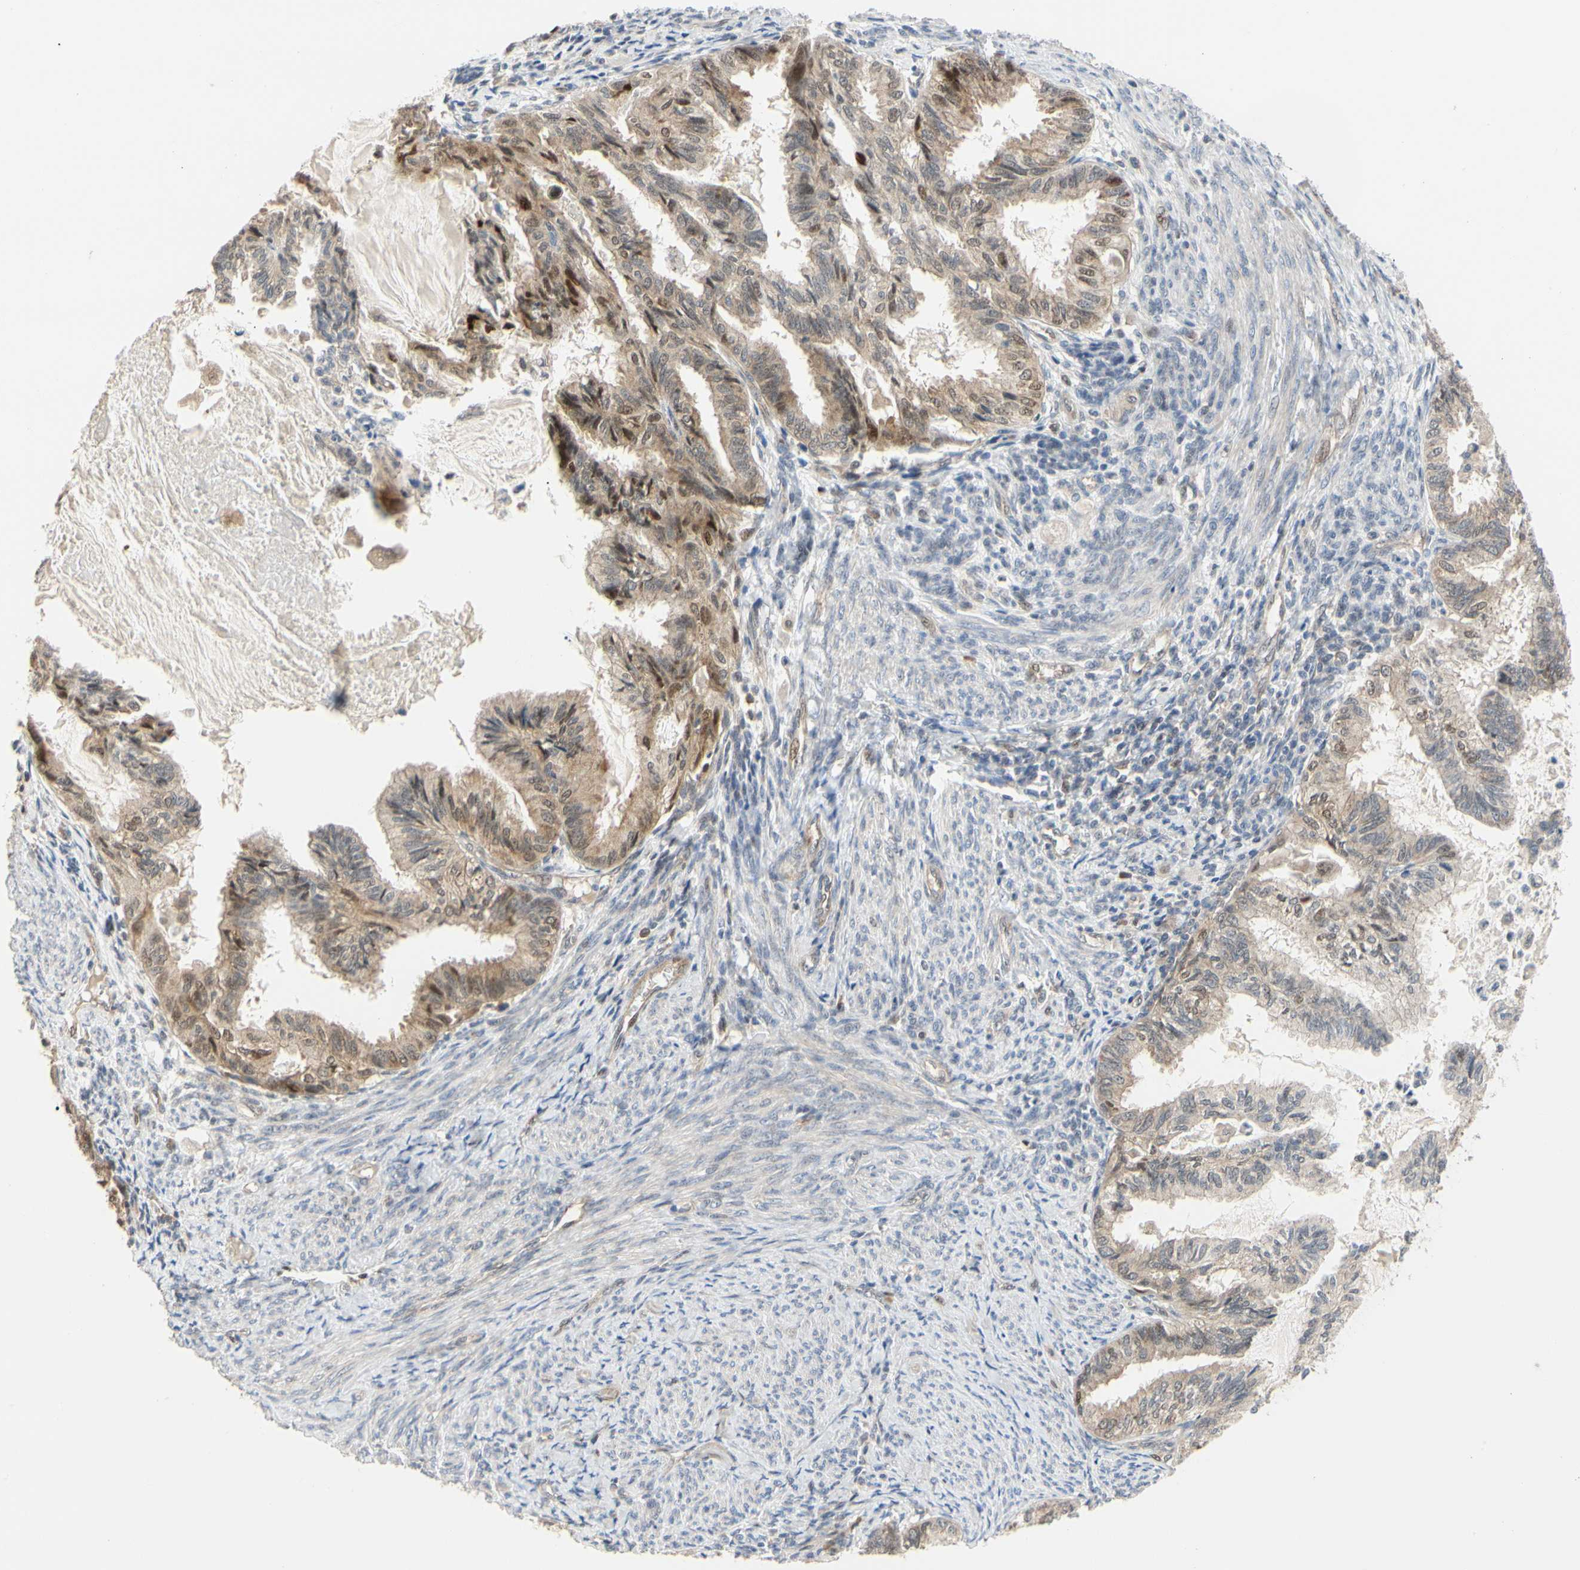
{"staining": {"intensity": "moderate", "quantity": ">75%", "location": "cytoplasmic/membranous"}, "tissue": "cervical cancer", "cell_type": "Tumor cells", "image_type": "cancer", "snomed": [{"axis": "morphology", "description": "Normal tissue, NOS"}, {"axis": "morphology", "description": "Adenocarcinoma, NOS"}, {"axis": "topography", "description": "Cervix"}, {"axis": "topography", "description": "Endometrium"}], "caption": "Cervical cancer (adenocarcinoma) stained with a brown dye demonstrates moderate cytoplasmic/membranous positive staining in about >75% of tumor cells.", "gene": "CDK5", "patient": {"sex": "female", "age": 86}}